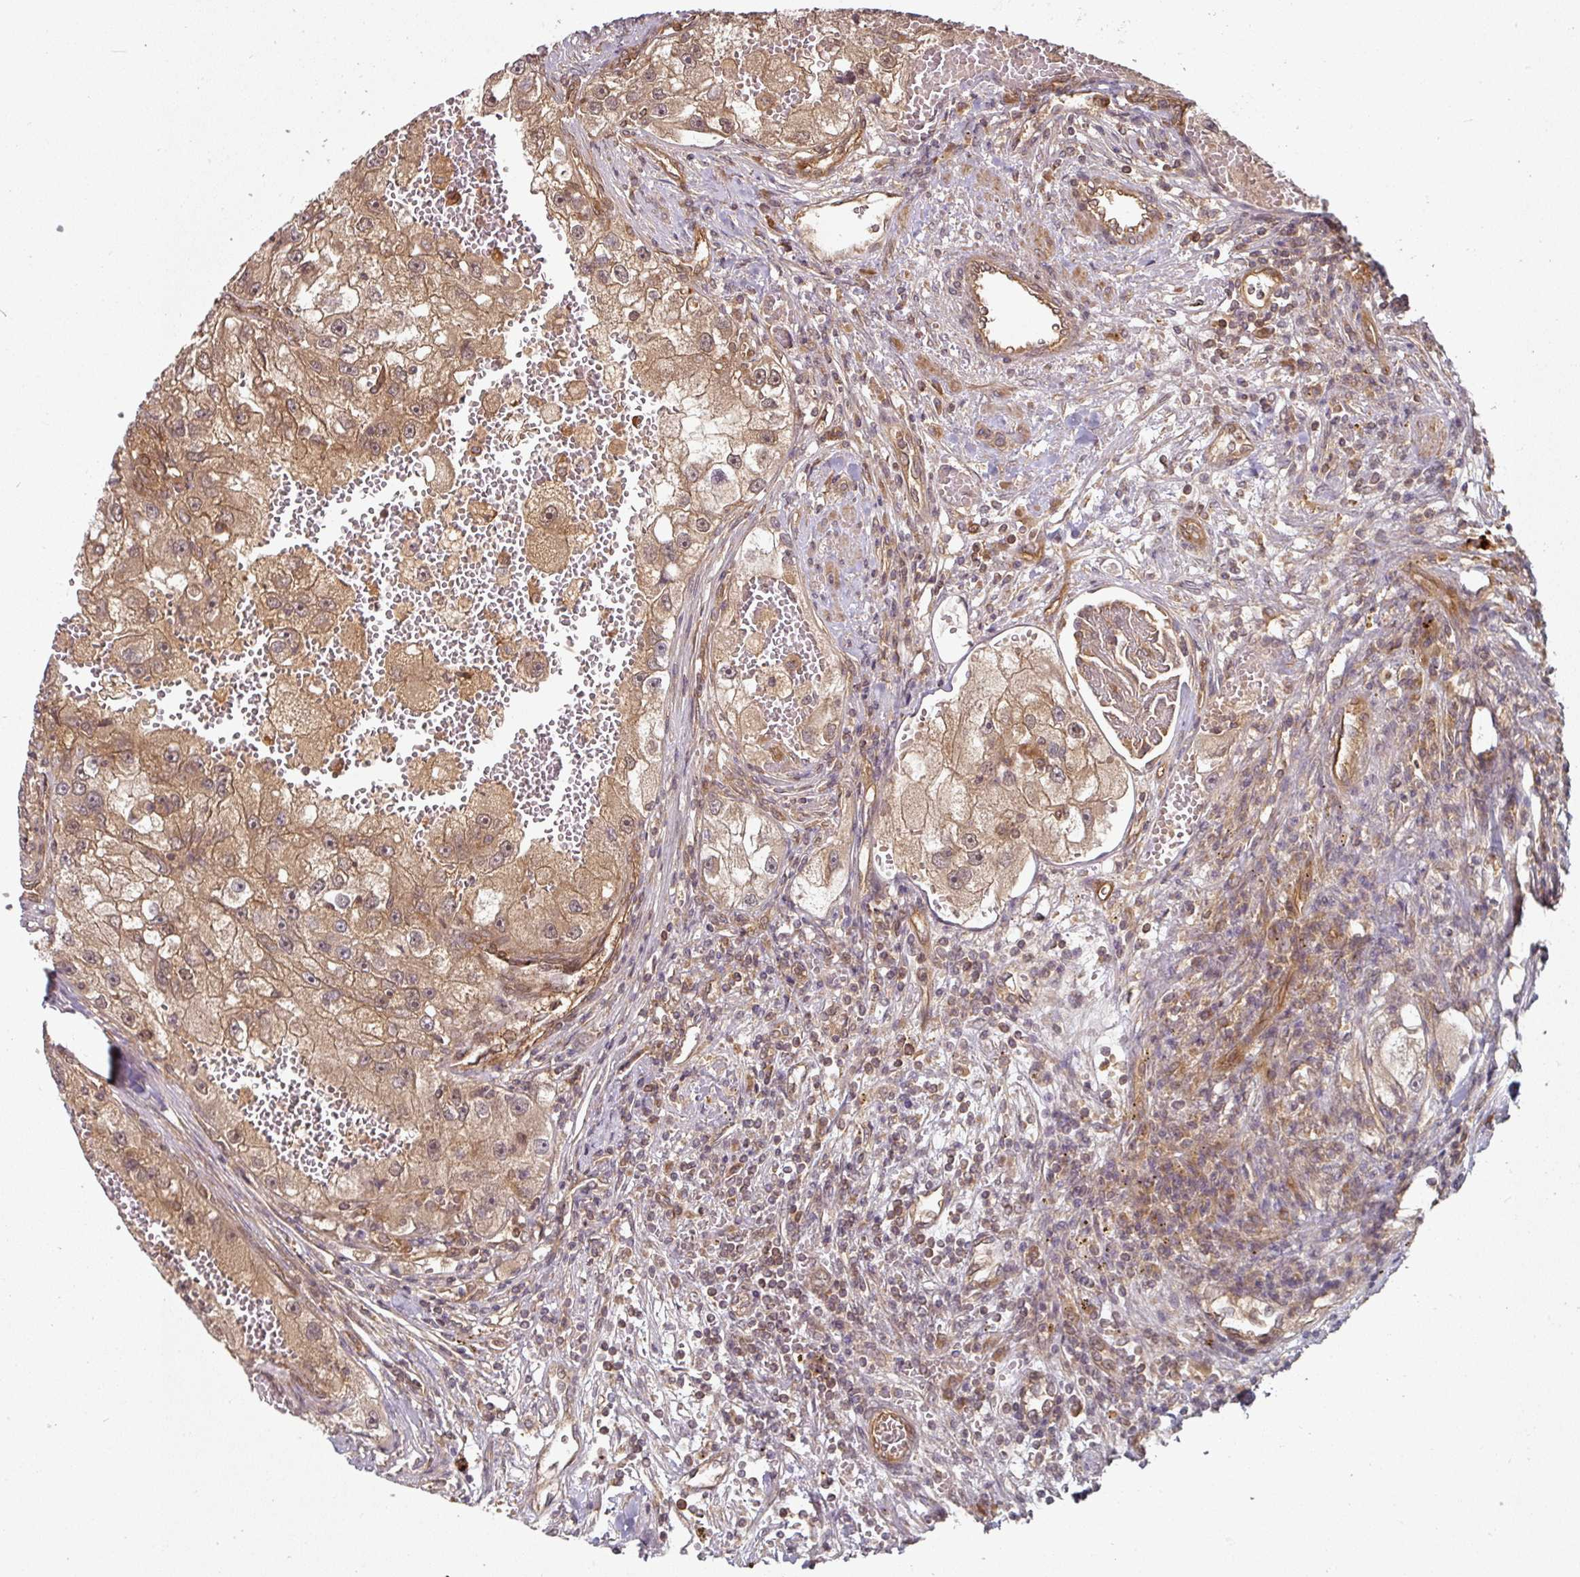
{"staining": {"intensity": "moderate", "quantity": ">75%", "location": "cytoplasmic/membranous"}, "tissue": "renal cancer", "cell_type": "Tumor cells", "image_type": "cancer", "snomed": [{"axis": "morphology", "description": "Adenocarcinoma, NOS"}, {"axis": "topography", "description": "Kidney"}], "caption": "A brown stain labels moderate cytoplasmic/membranous expression of a protein in human renal cancer (adenocarcinoma) tumor cells. (IHC, brightfield microscopy, high magnification).", "gene": "EIF4EBP2", "patient": {"sex": "male", "age": 63}}